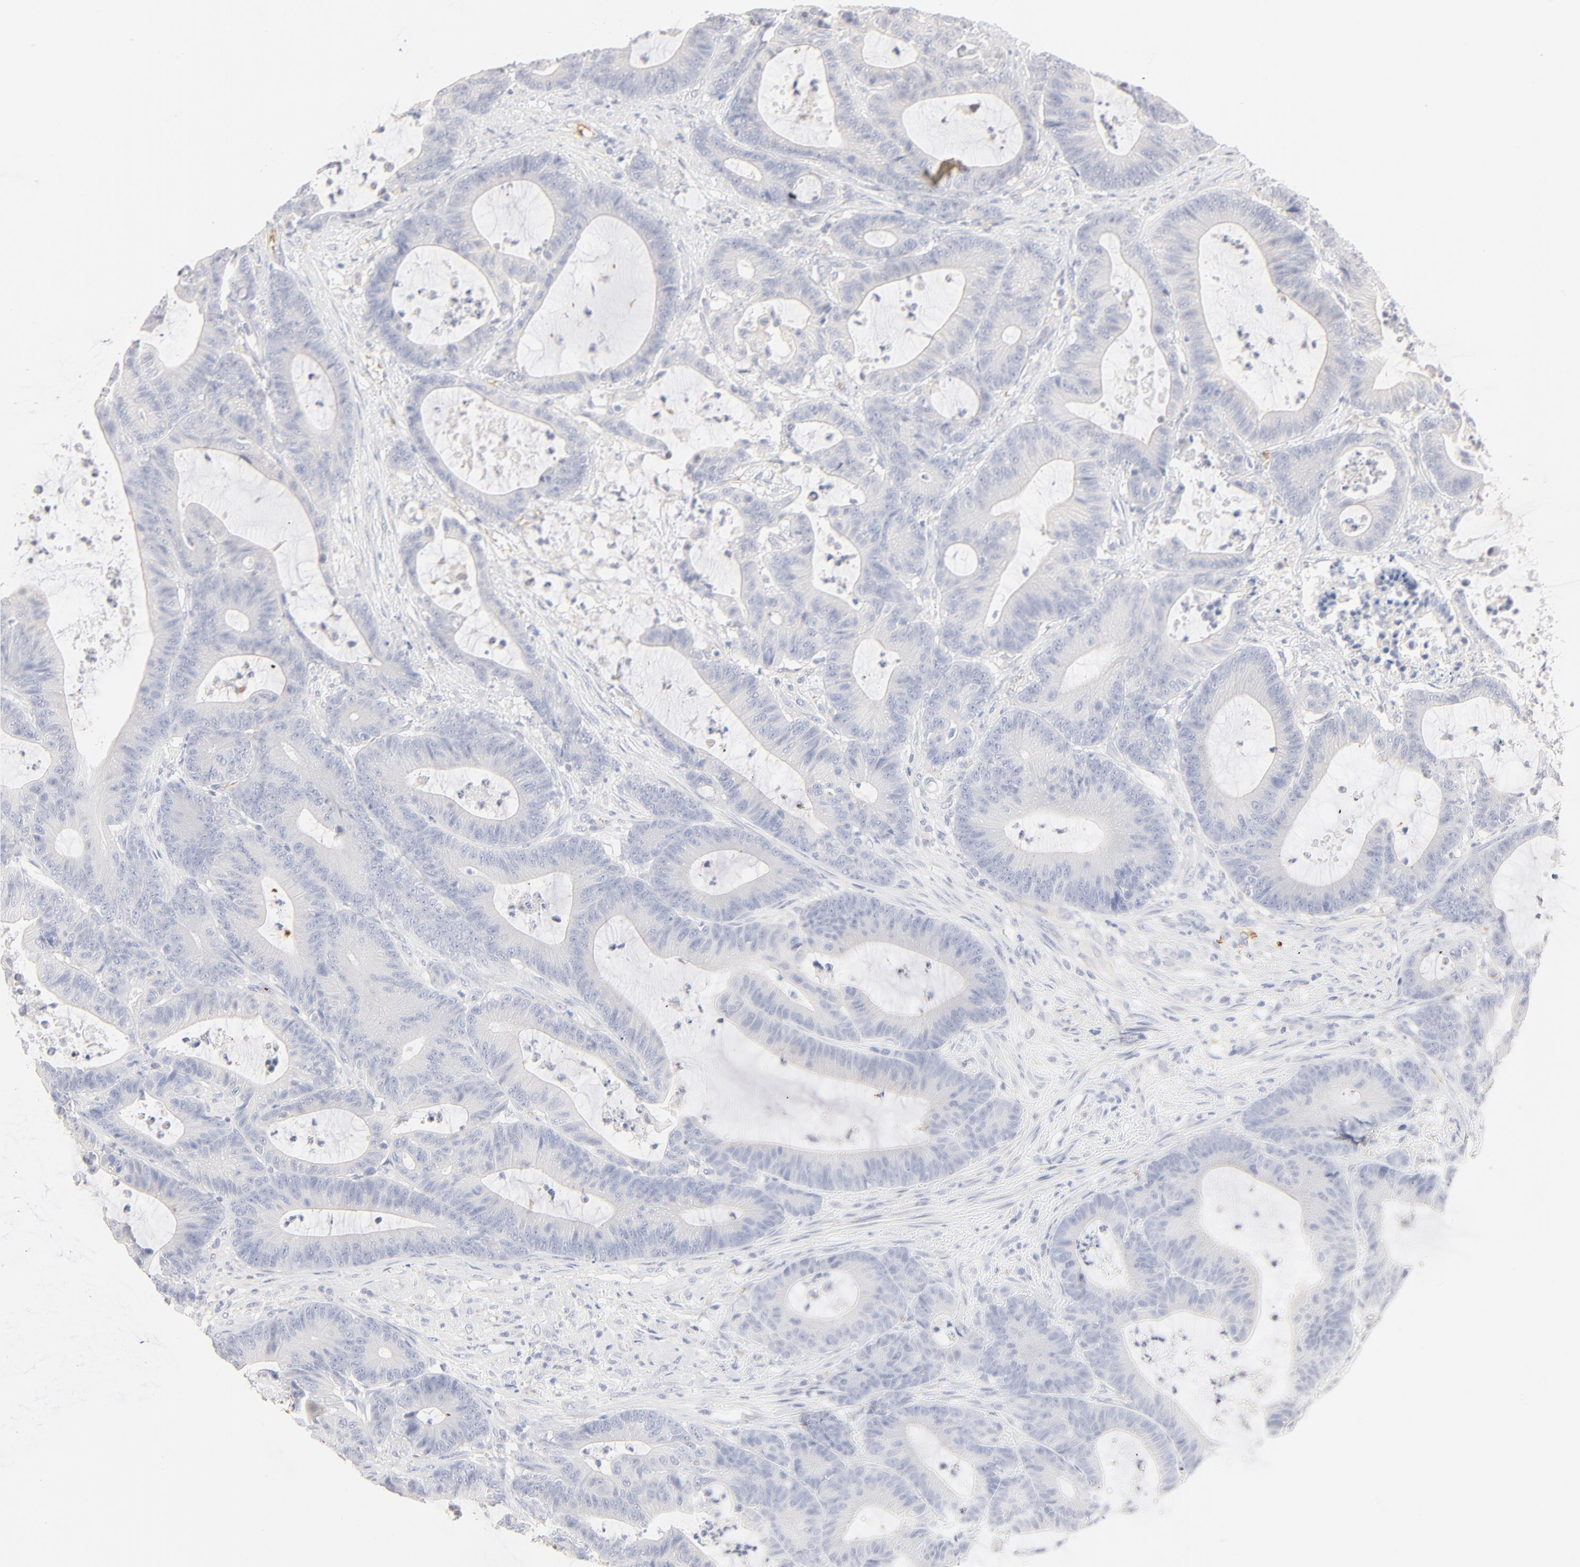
{"staining": {"intensity": "negative", "quantity": "none", "location": "none"}, "tissue": "colorectal cancer", "cell_type": "Tumor cells", "image_type": "cancer", "snomed": [{"axis": "morphology", "description": "Adenocarcinoma, NOS"}, {"axis": "topography", "description": "Colon"}], "caption": "Tumor cells are negative for protein expression in human adenocarcinoma (colorectal). Nuclei are stained in blue.", "gene": "SPTB", "patient": {"sex": "female", "age": 84}}